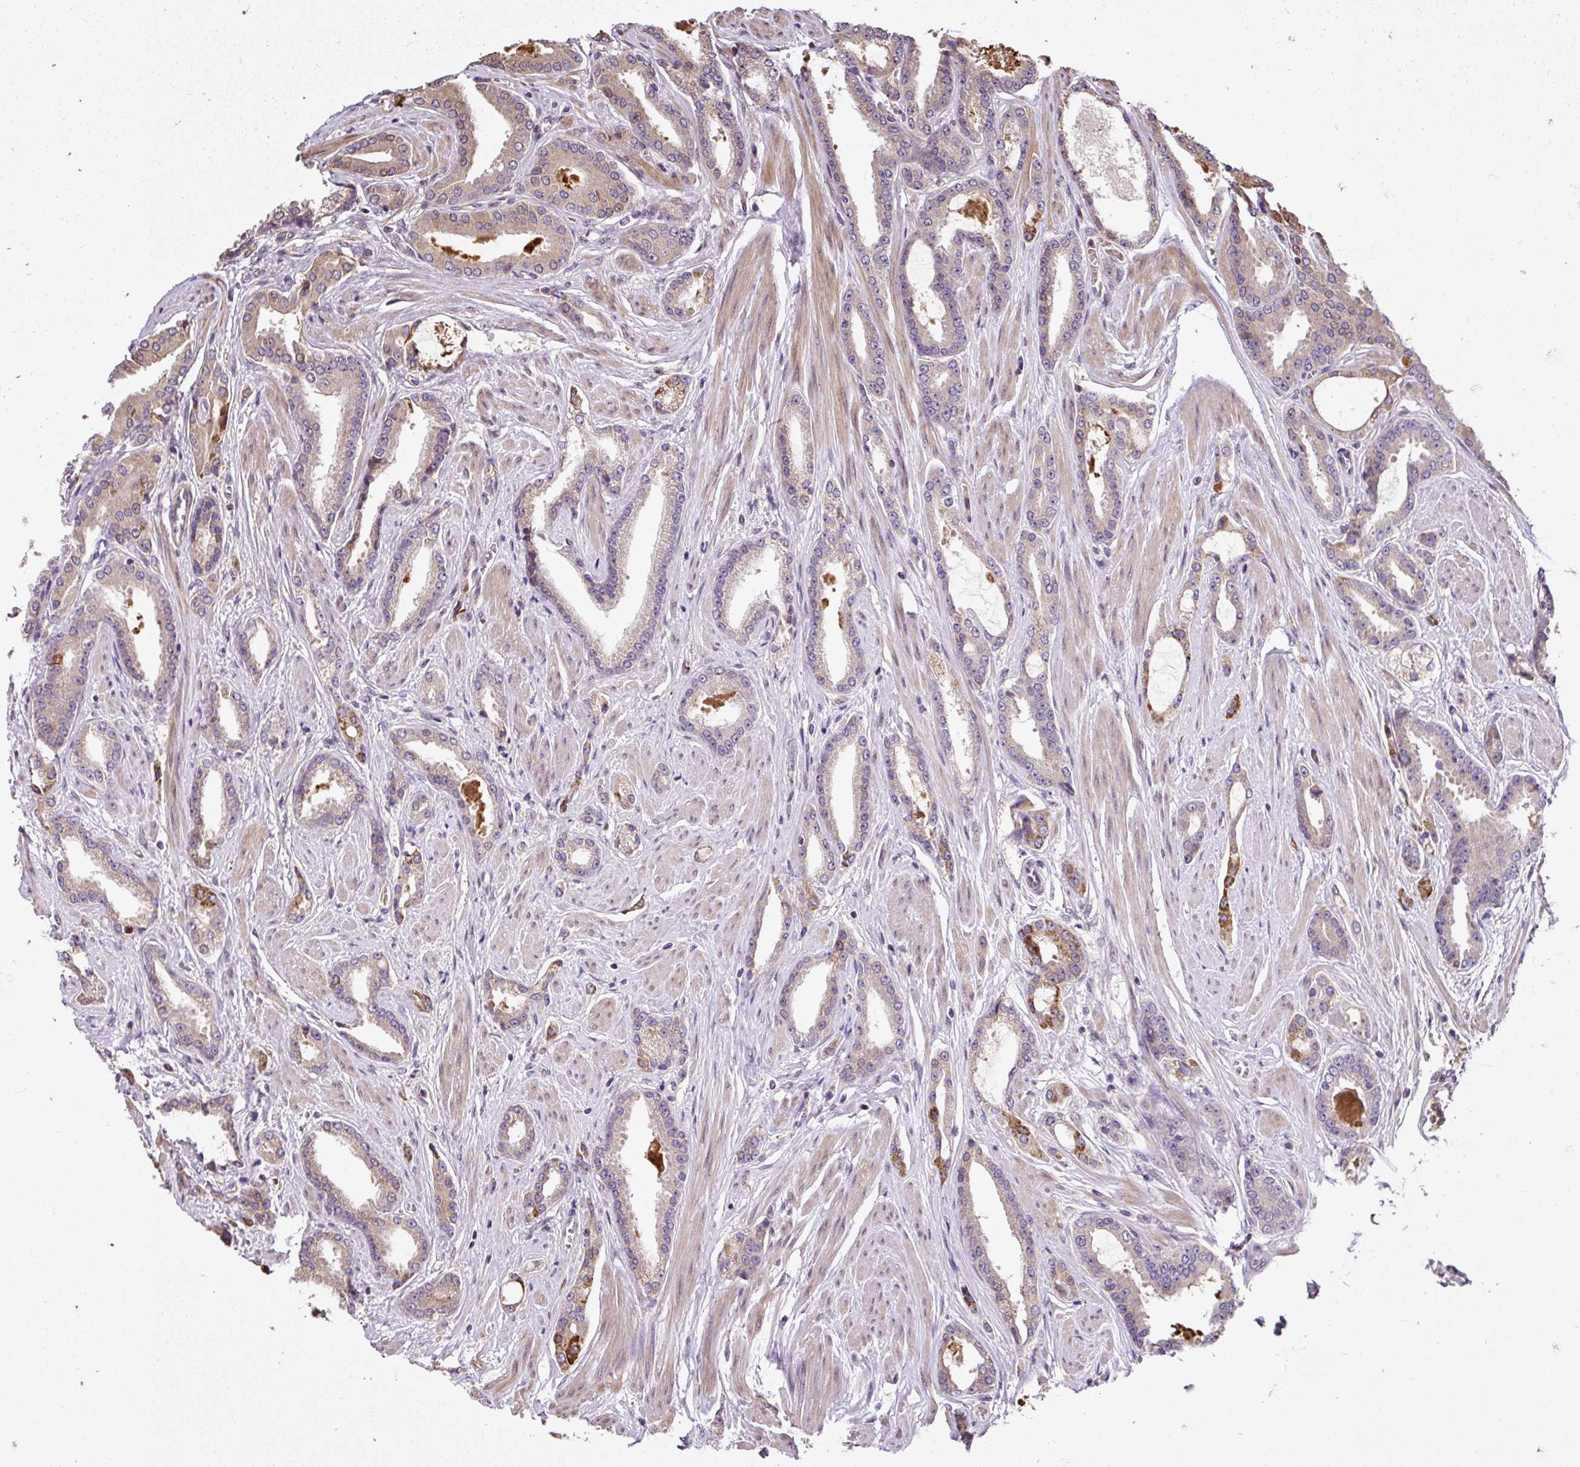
{"staining": {"intensity": "negative", "quantity": "none", "location": "none"}, "tissue": "prostate cancer", "cell_type": "Tumor cells", "image_type": "cancer", "snomed": [{"axis": "morphology", "description": "Adenocarcinoma, Low grade"}, {"axis": "topography", "description": "Prostate"}], "caption": "DAB (3,3'-diaminobenzidine) immunohistochemical staining of human prostate cancer (low-grade adenocarcinoma) exhibits no significant staining in tumor cells. (DAB immunohistochemistry, high magnification).", "gene": "PUS7L", "patient": {"sex": "male", "age": 42}}